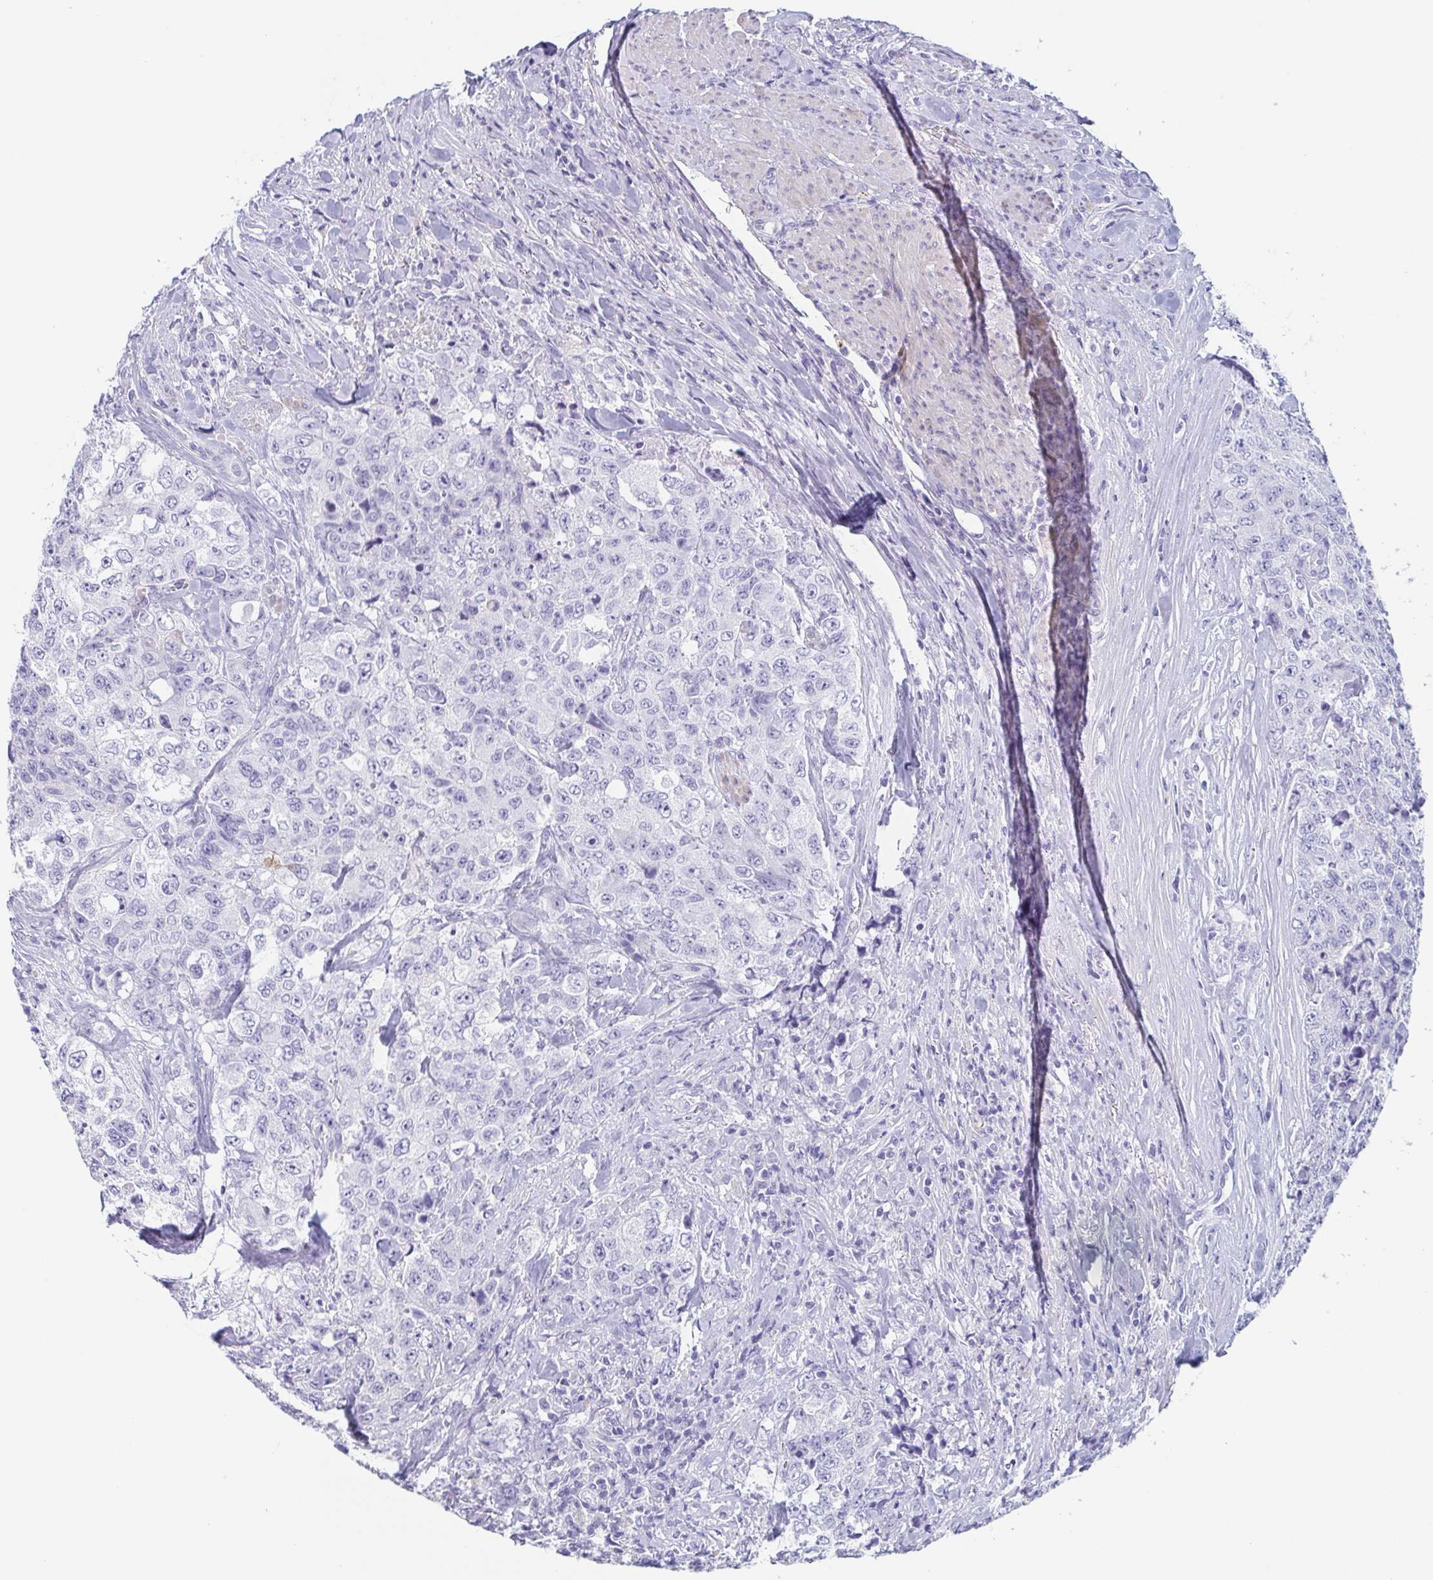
{"staining": {"intensity": "negative", "quantity": "none", "location": "none"}, "tissue": "urothelial cancer", "cell_type": "Tumor cells", "image_type": "cancer", "snomed": [{"axis": "morphology", "description": "Urothelial carcinoma, High grade"}, {"axis": "topography", "description": "Urinary bladder"}], "caption": "A histopathology image of human urothelial cancer is negative for staining in tumor cells.", "gene": "TAGLN3", "patient": {"sex": "female", "age": 78}}